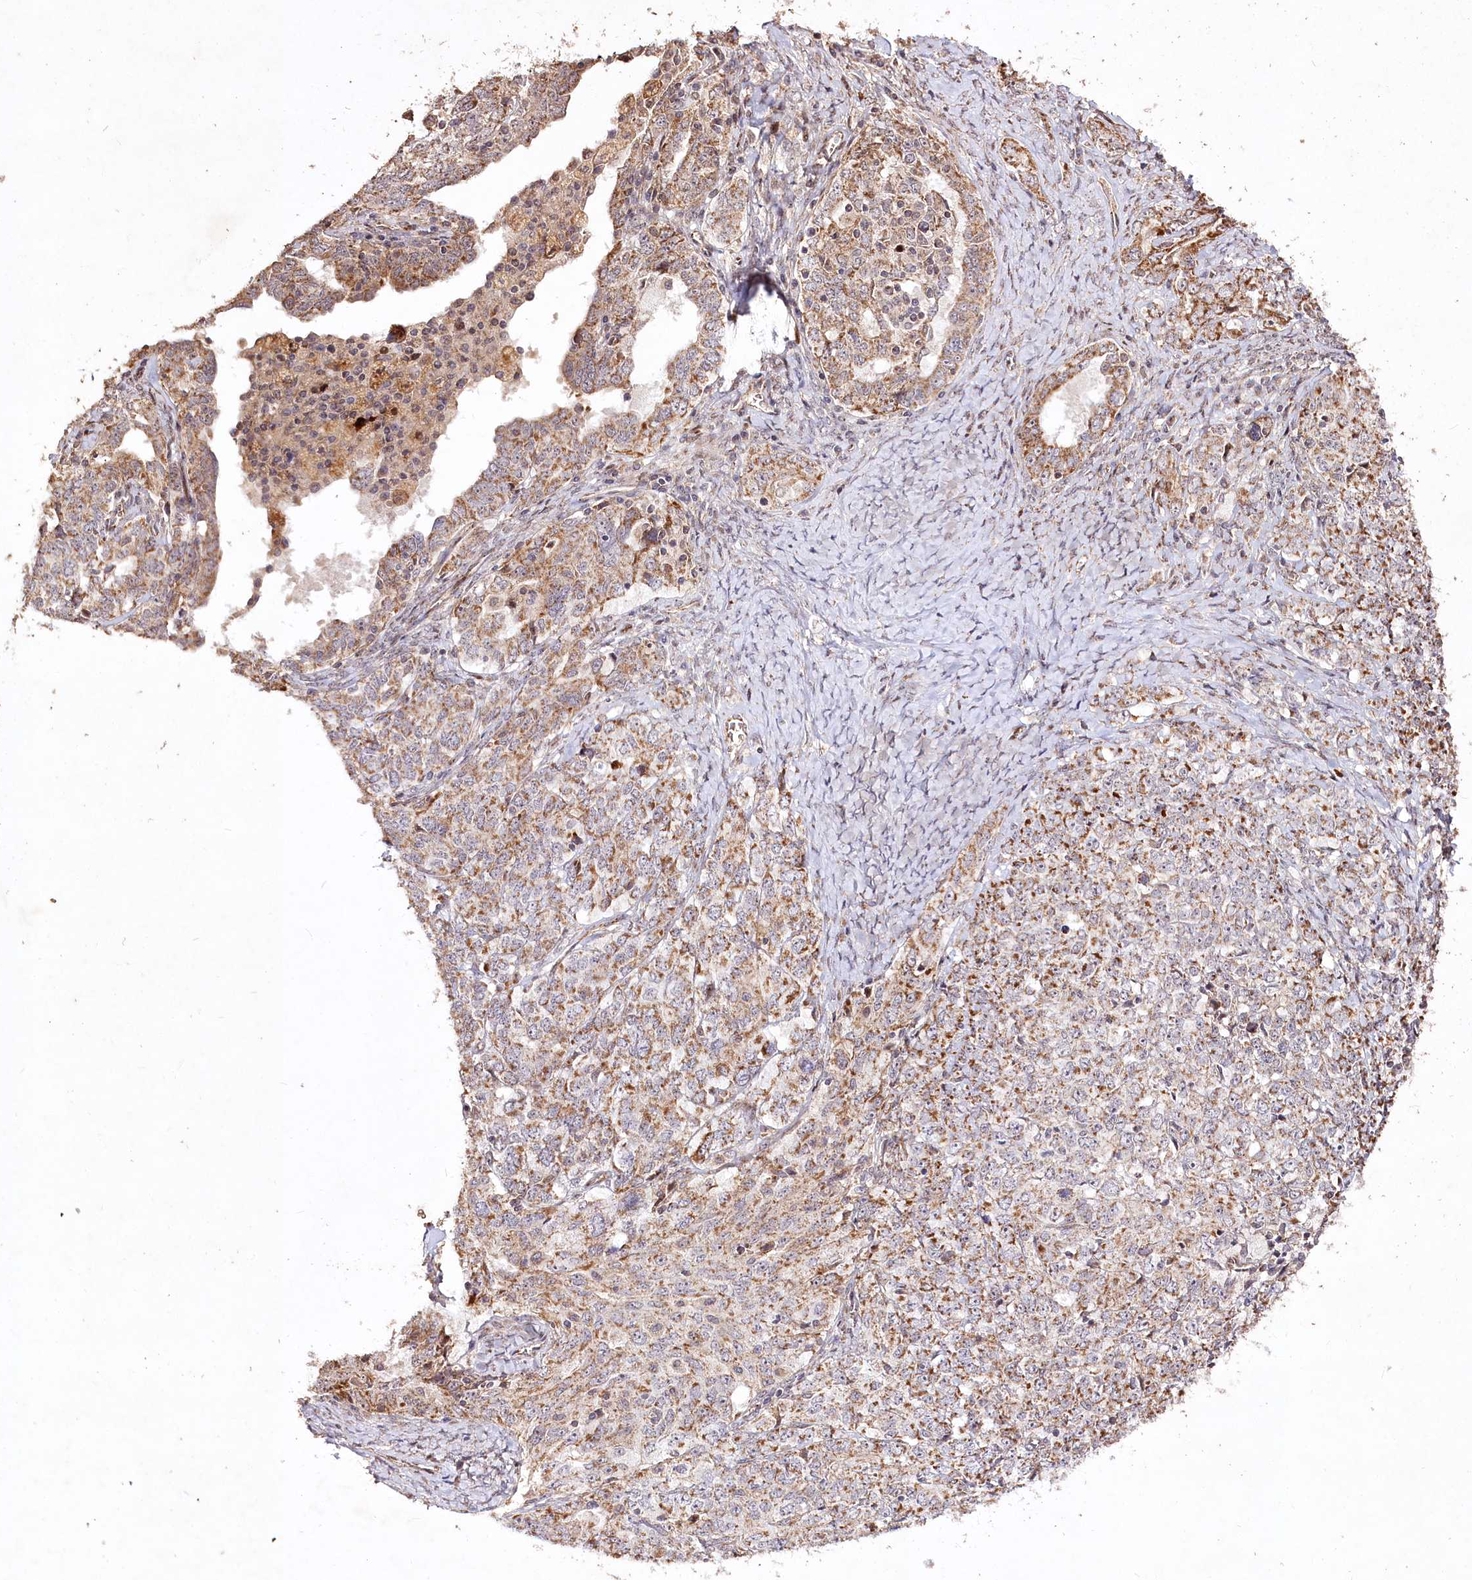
{"staining": {"intensity": "strong", "quantity": "25%-75%", "location": "cytoplasmic/membranous"}, "tissue": "ovarian cancer", "cell_type": "Tumor cells", "image_type": "cancer", "snomed": [{"axis": "morphology", "description": "Carcinoma, endometroid"}, {"axis": "topography", "description": "Ovary"}], "caption": "Immunohistochemistry (DAB (3,3'-diaminobenzidine)) staining of ovarian cancer reveals strong cytoplasmic/membranous protein staining in approximately 25%-75% of tumor cells. Nuclei are stained in blue.", "gene": "CARD19", "patient": {"sex": "female", "age": 62}}